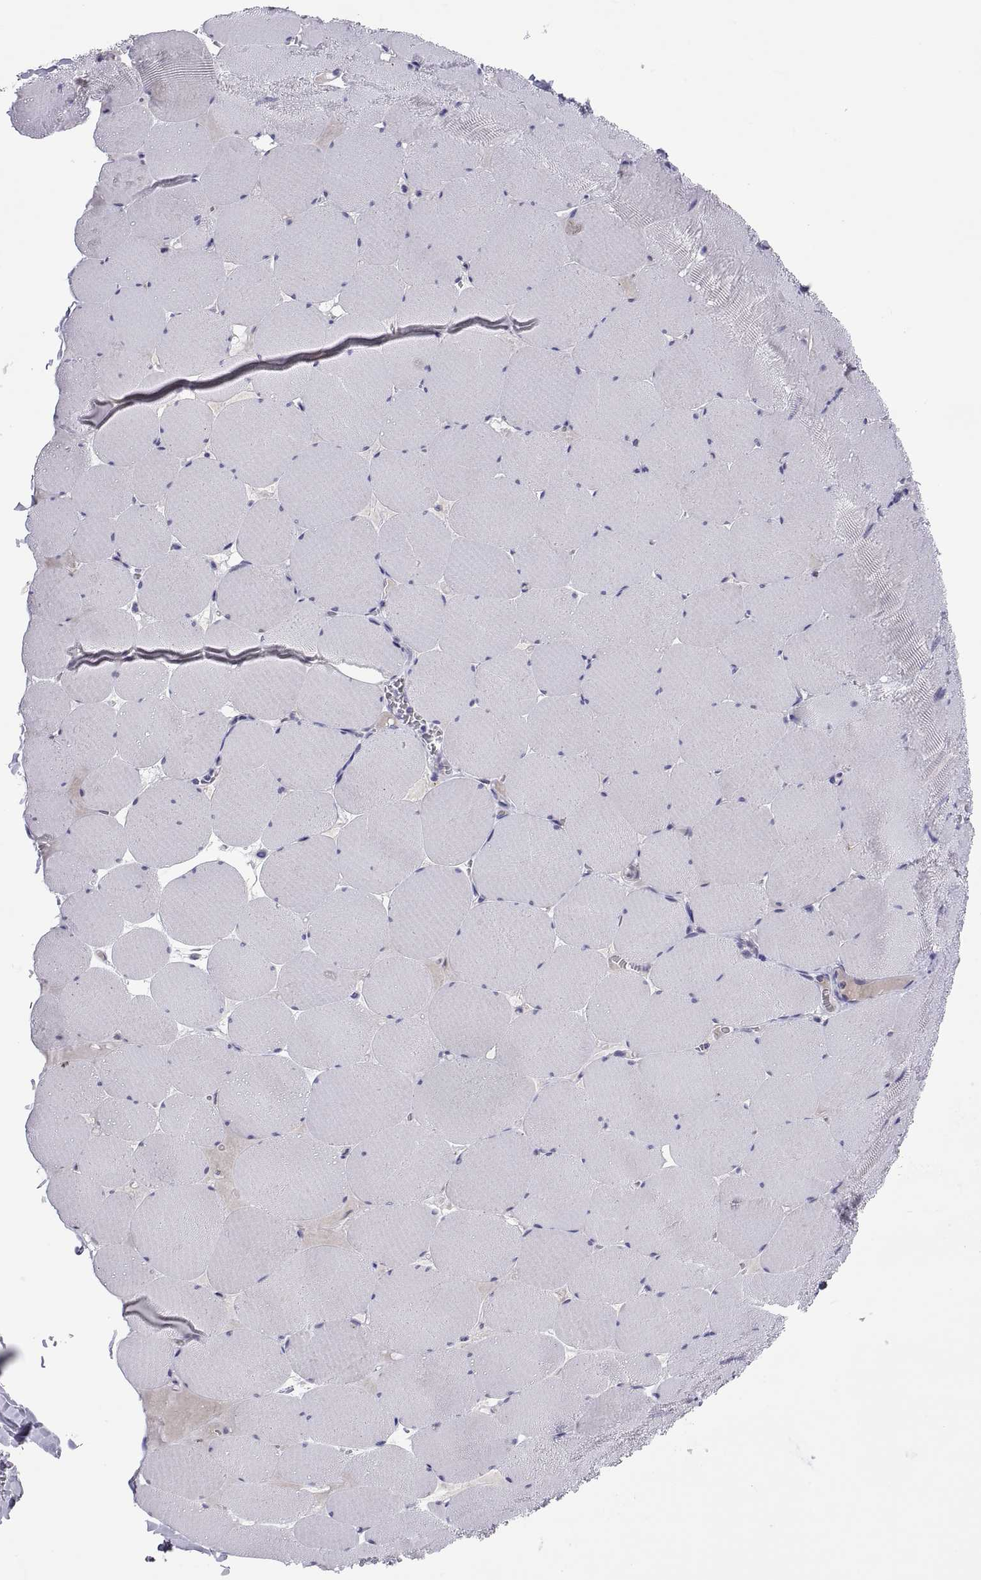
{"staining": {"intensity": "negative", "quantity": "none", "location": "none"}, "tissue": "skeletal muscle", "cell_type": "Myocytes", "image_type": "normal", "snomed": [{"axis": "morphology", "description": "Normal tissue, NOS"}, {"axis": "morphology", "description": "Malignant melanoma, Metastatic site"}, {"axis": "topography", "description": "Skeletal muscle"}], "caption": "Image shows no significant protein staining in myocytes of unremarkable skeletal muscle. (Stains: DAB immunohistochemistry (IHC) with hematoxylin counter stain, Microscopy: brightfield microscopy at high magnification).", "gene": "CHCT1", "patient": {"sex": "male", "age": 50}}